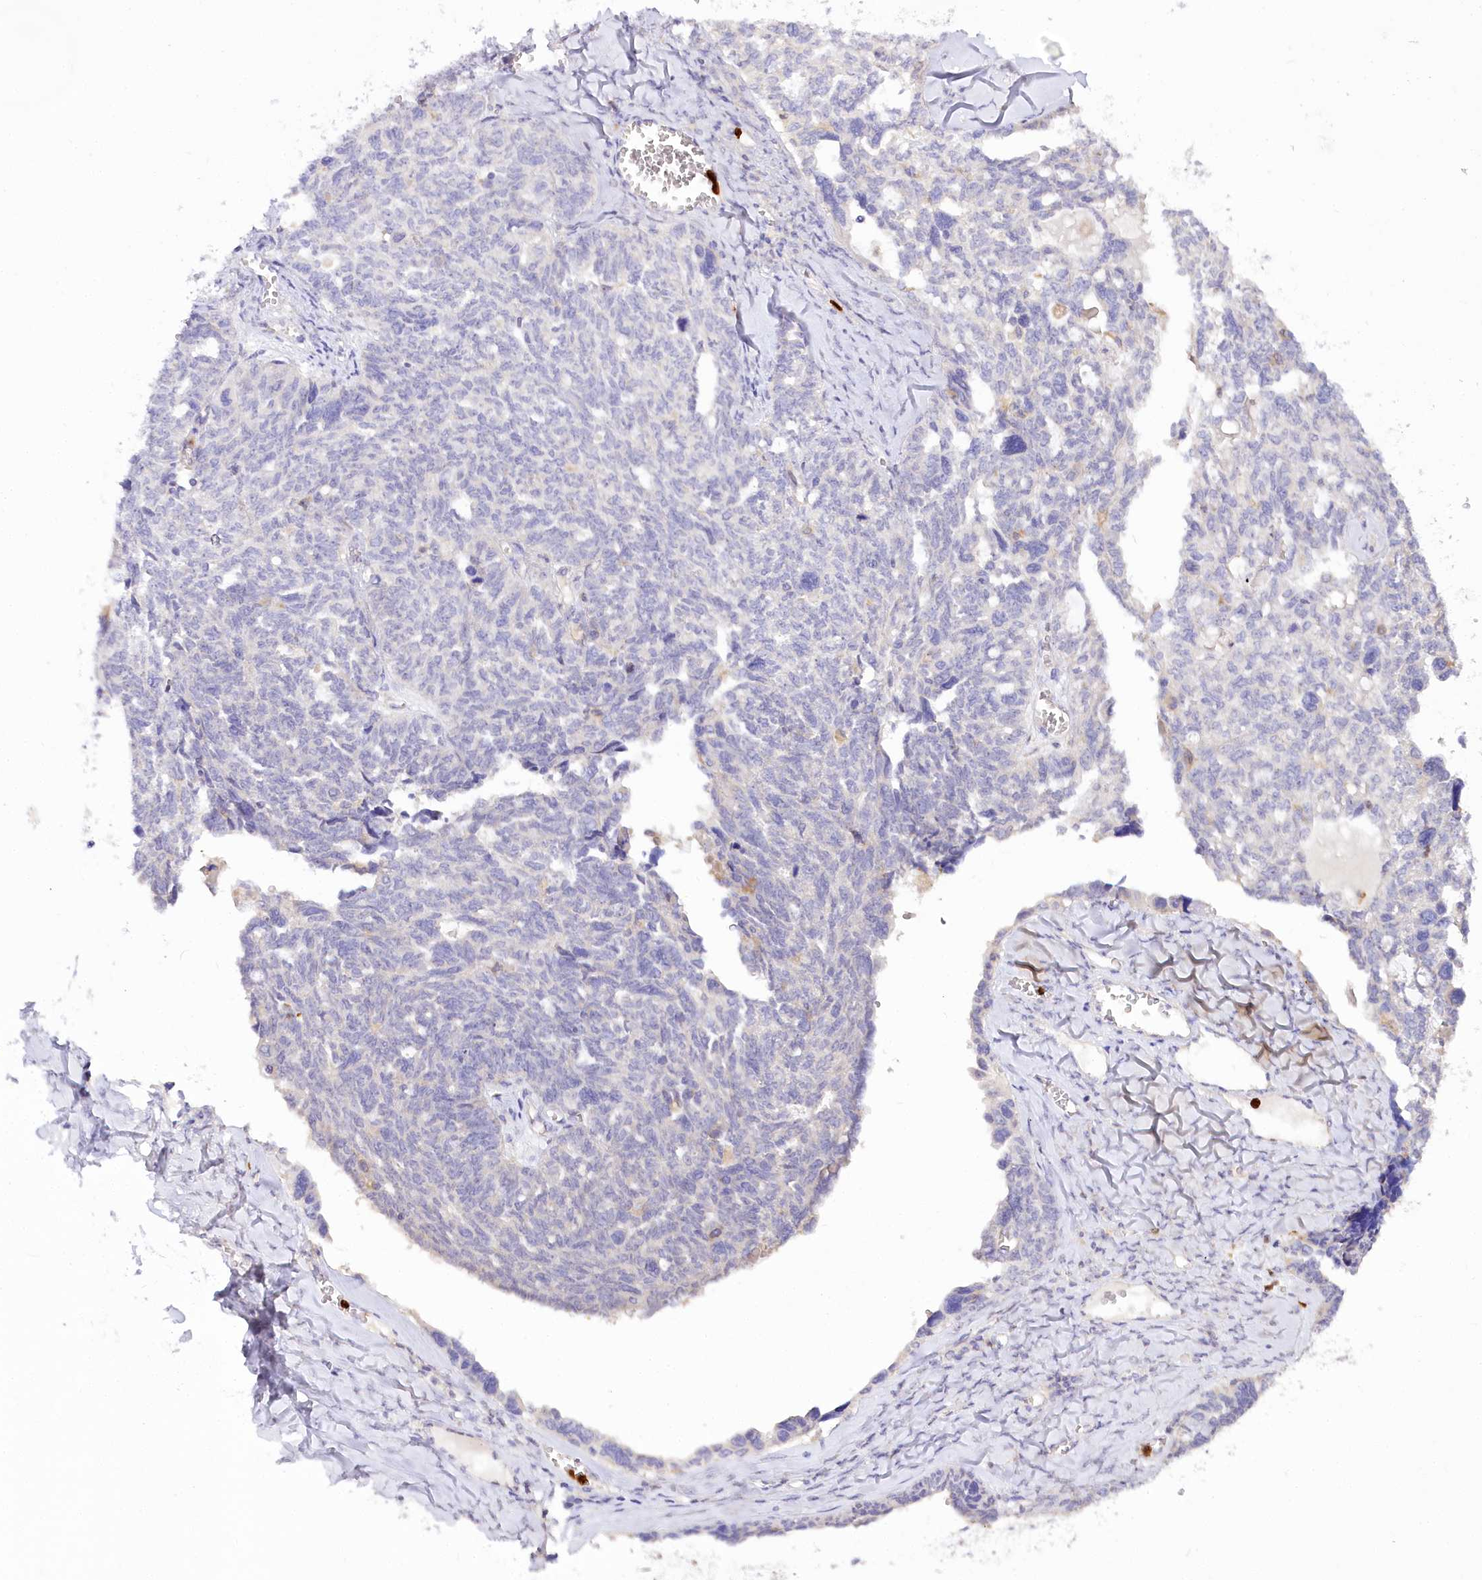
{"staining": {"intensity": "negative", "quantity": "none", "location": "none"}, "tissue": "ovarian cancer", "cell_type": "Tumor cells", "image_type": "cancer", "snomed": [{"axis": "morphology", "description": "Cystadenocarcinoma, serous, NOS"}, {"axis": "topography", "description": "Ovary"}], "caption": "This image is of serous cystadenocarcinoma (ovarian) stained with IHC to label a protein in brown with the nuclei are counter-stained blue. There is no staining in tumor cells. The staining was performed using DAB (3,3'-diaminobenzidine) to visualize the protein expression in brown, while the nuclei were stained in blue with hematoxylin (Magnification: 20x).", "gene": "DPYD", "patient": {"sex": "female", "age": 79}}